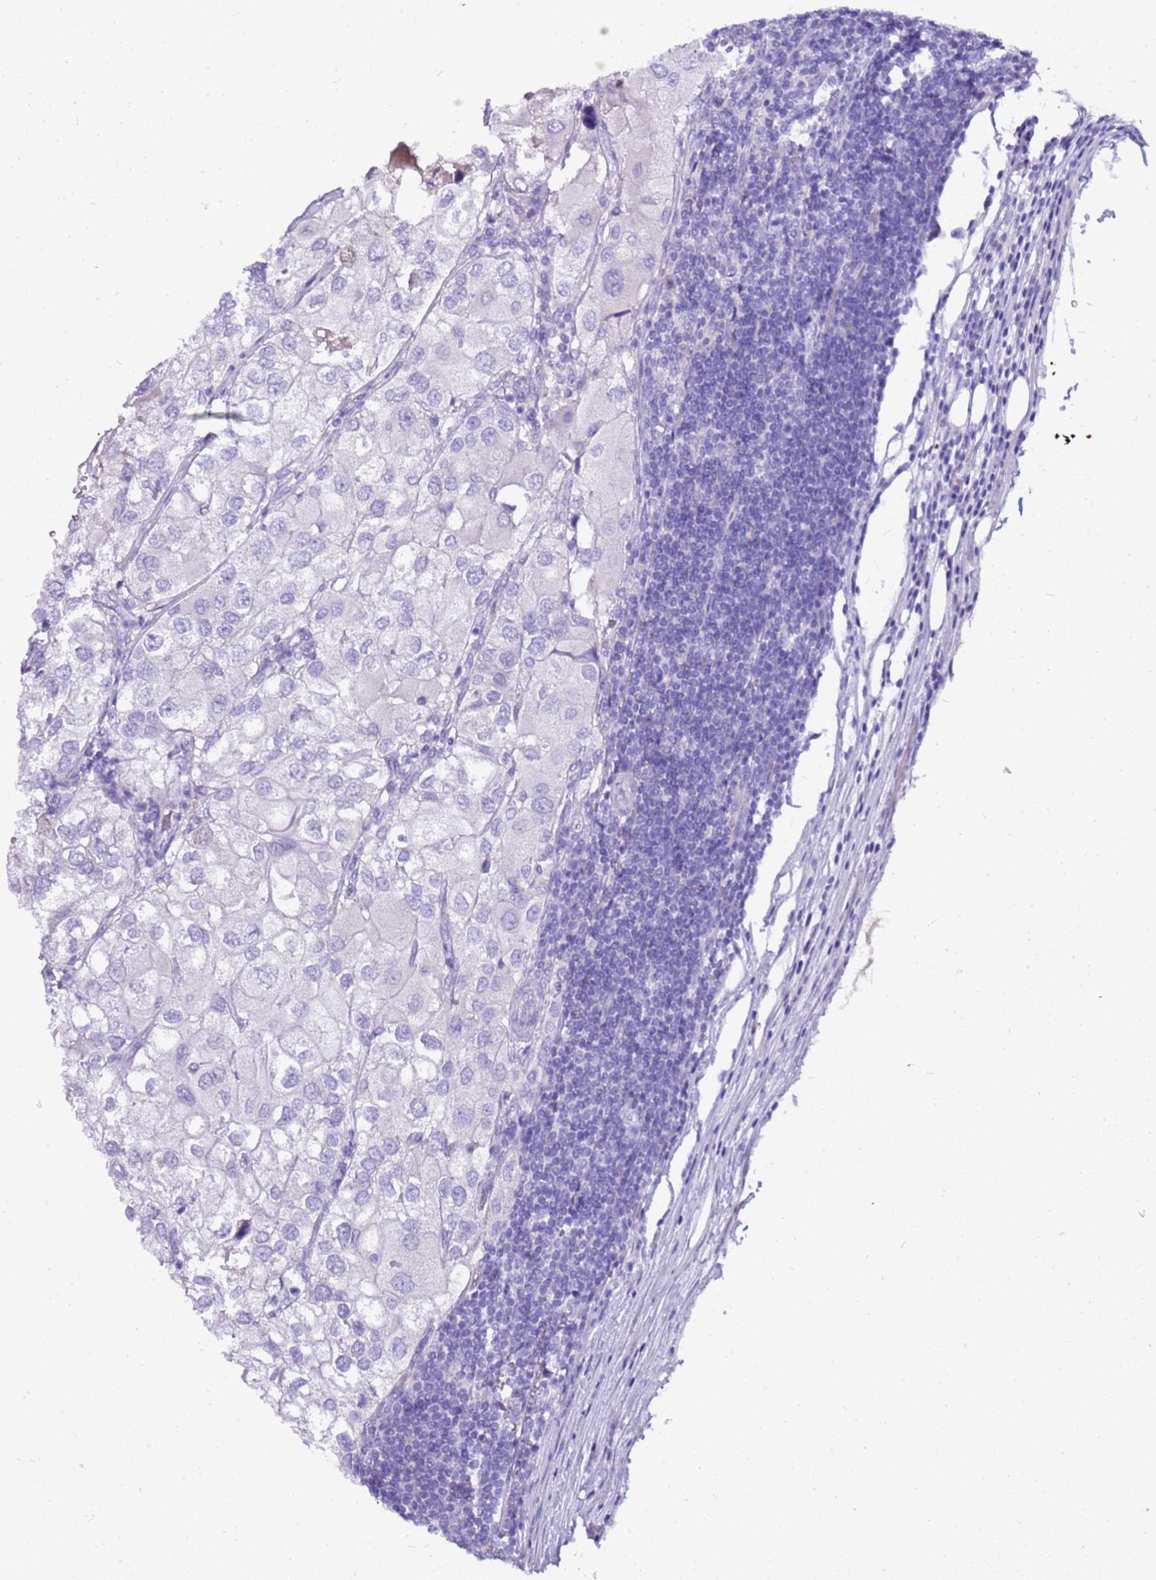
{"staining": {"intensity": "negative", "quantity": "none", "location": "none"}, "tissue": "urothelial cancer", "cell_type": "Tumor cells", "image_type": "cancer", "snomed": [{"axis": "morphology", "description": "Urothelial carcinoma, High grade"}, {"axis": "topography", "description": "Urinary bladder"}], "caption": "Immunohistochemistry (IHC) micrograph of human urothelial carcinoma (high-grade) stained for a protein (brown), which shows no positivity in tumor cells.", "gene": "DCDC2B", "patient": {"sex": "male", "age": 64}}